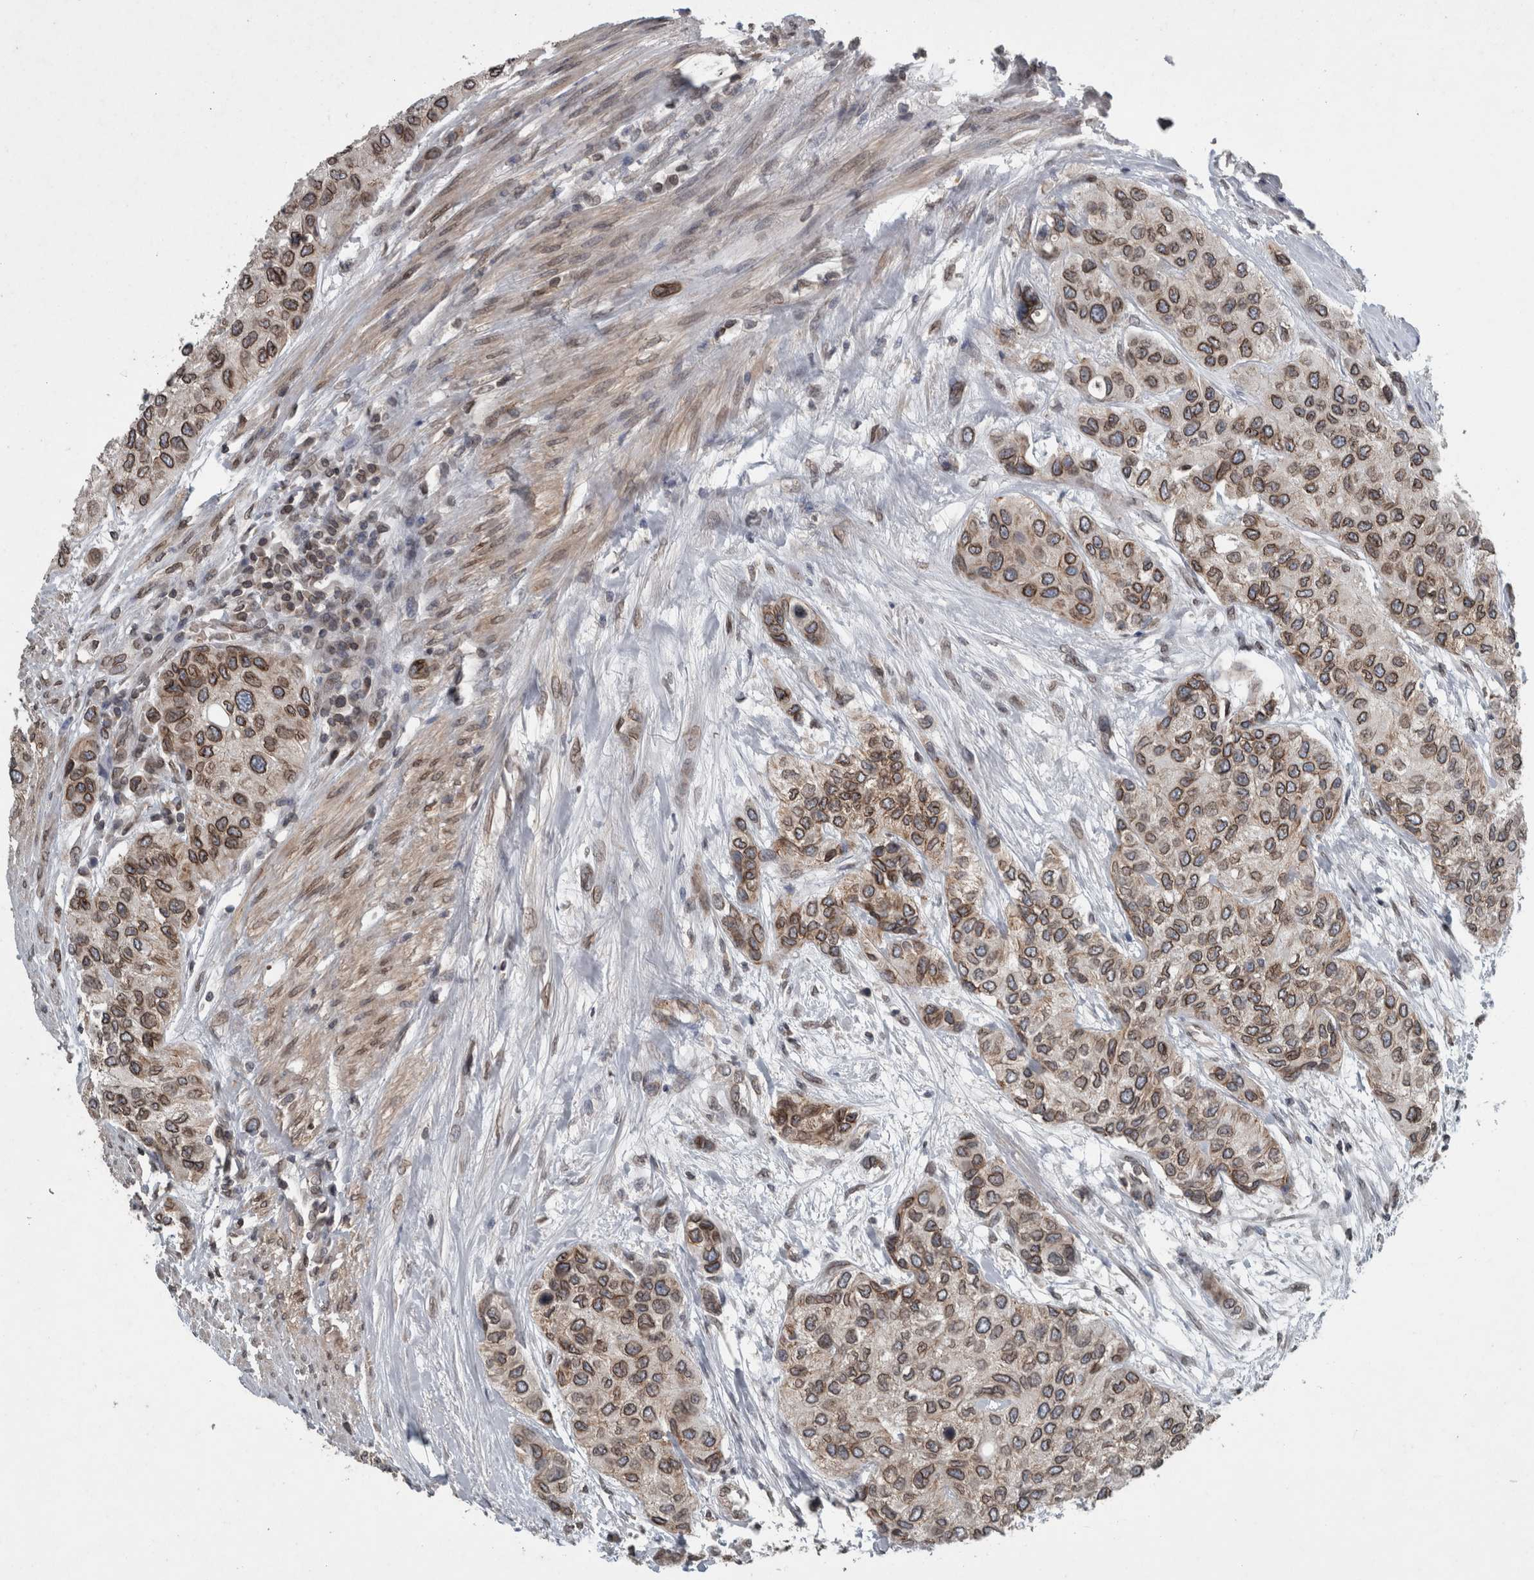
{"staining": {"intensity": "strong", "quantity": ">75%", "location": "cytoplasmic/membranous,nuclear"}, "tissue": "urothelial cancer", "cell_type": "Tumor cells", "image_type": "cancer", "snomed": [{"axis": "morphology", "description": "Urothelial carcinoma, High grade"}, {"axis": "topography", "description": "Urinary bladder"}], "caption": "Protein expression analysis of urothelial cancer shows strong cytoplasmic/membranous and nuclear positivity in approximately >75% of tumor cells. The staining is performed using DAB brown chromogen to label protein expression. The nuclei are counter-stained blue using hematoxylin.", "gene": "RANBP2", "patient": {"sex": "female", "age": 56}}